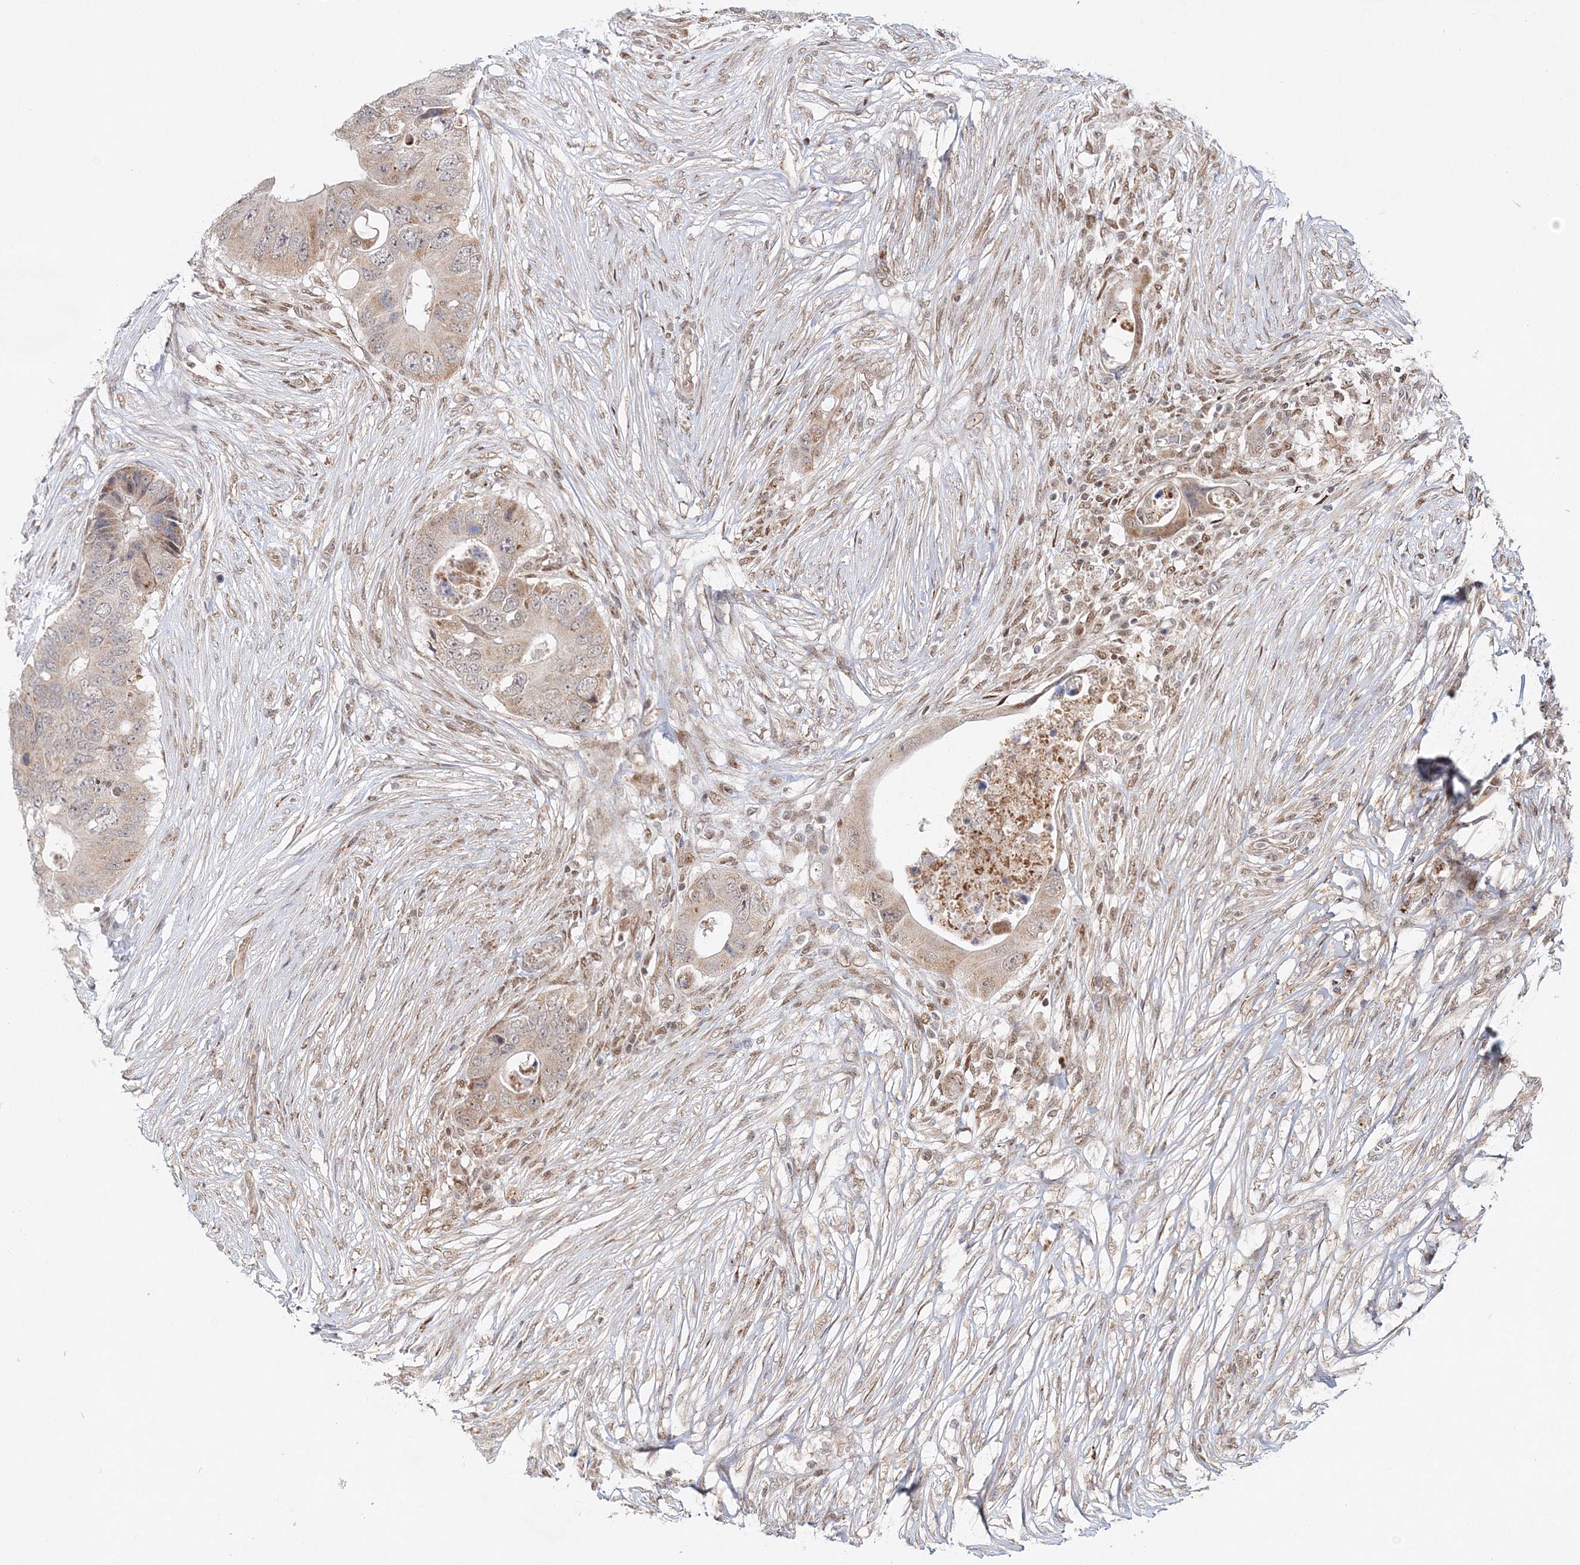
{"staining": {"intensity": "weak", "quantity": ">75%", "location": "cytoplasmic/membranous"}, "tissue": "colorectal cancer", "cell_type": "Tumor cells", "image_type": "cancer", "snomed": [{"axis": "morphology", "description": "Adenocarcinoma, NOS"}, {"axis": "topography", "description": "Colon"}], "caption": "A brown stain highlights weak cytoplasmic/membranous positivity of a protein in colorectal adenocarcinoma tumor cells.", "gene": "RAB11FIP2", "patient": {"sex": "male", "age": 71}}